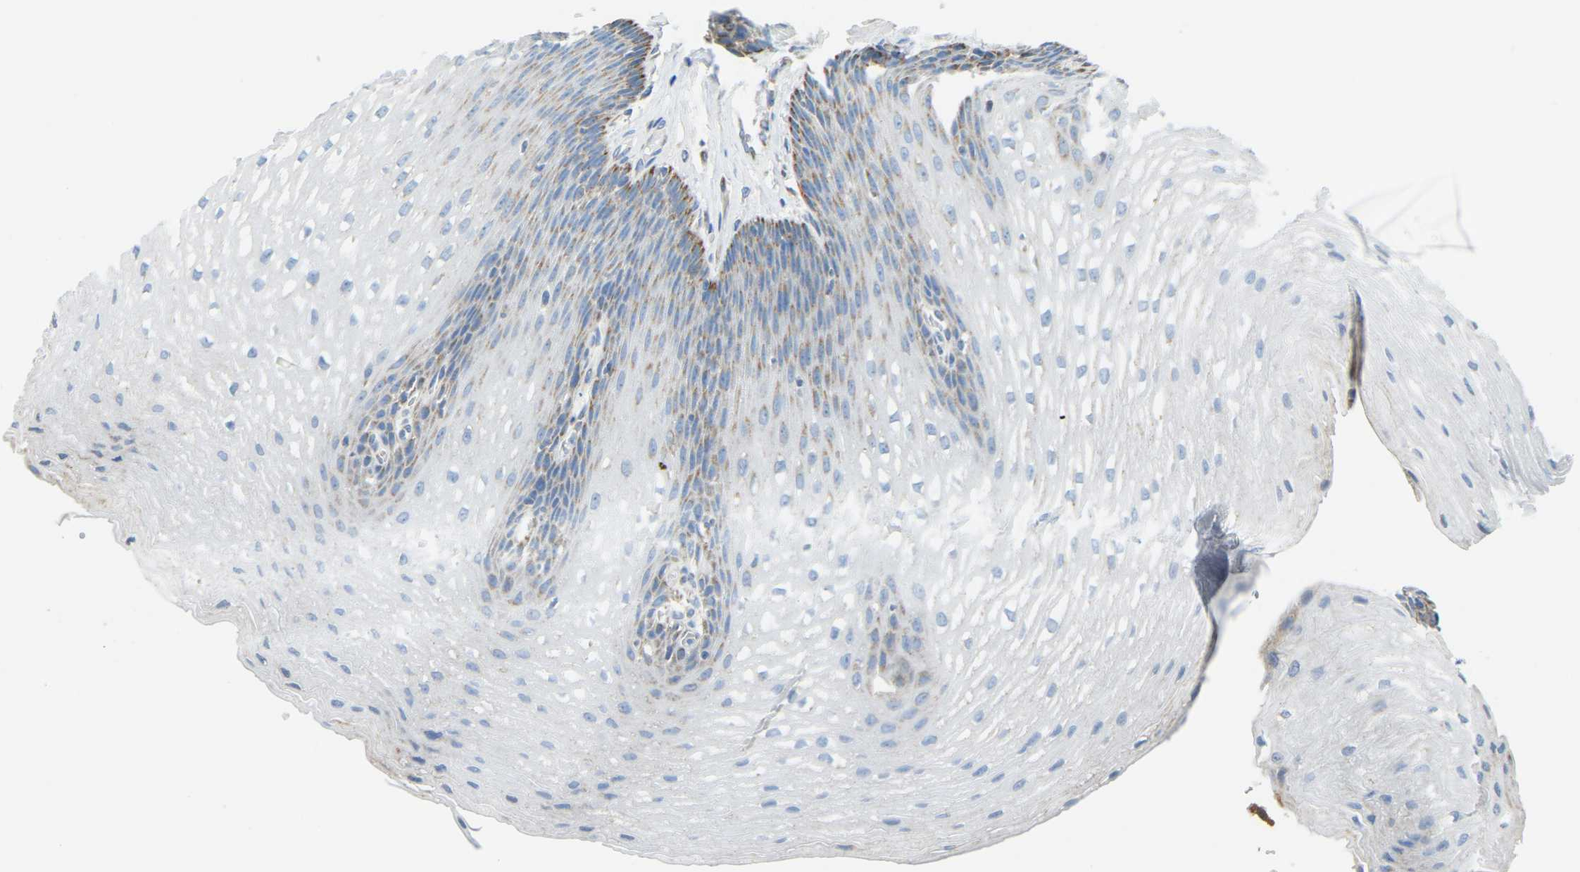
{"staining": {"intensity": "moderate", "quantity": "<25%", "location": "cytoplasmic/membranous"}, "tissue": "esophagus", "cell_type": "Squamous epithelial cells", "image_type": "normal", "snomed": [{"axis": "morphology", "description": "Normal tissue, NOS"}, {"axis": "topography", "description": "Esophagus"}], "caption": "Immunohistochemical staining of normal esophagus exhibits low levels of moderate cytoplasmic/membranous expression in about <25% of squamous epithelial cells. The staining is performed using DAB (3,3'-diaminobenzidine) brown chromogen to label protein expression. The nuclei are counter-stained blue using hematoxylin.", "gene": "GDA", "patient": {"sex": "male", "age": 48}}